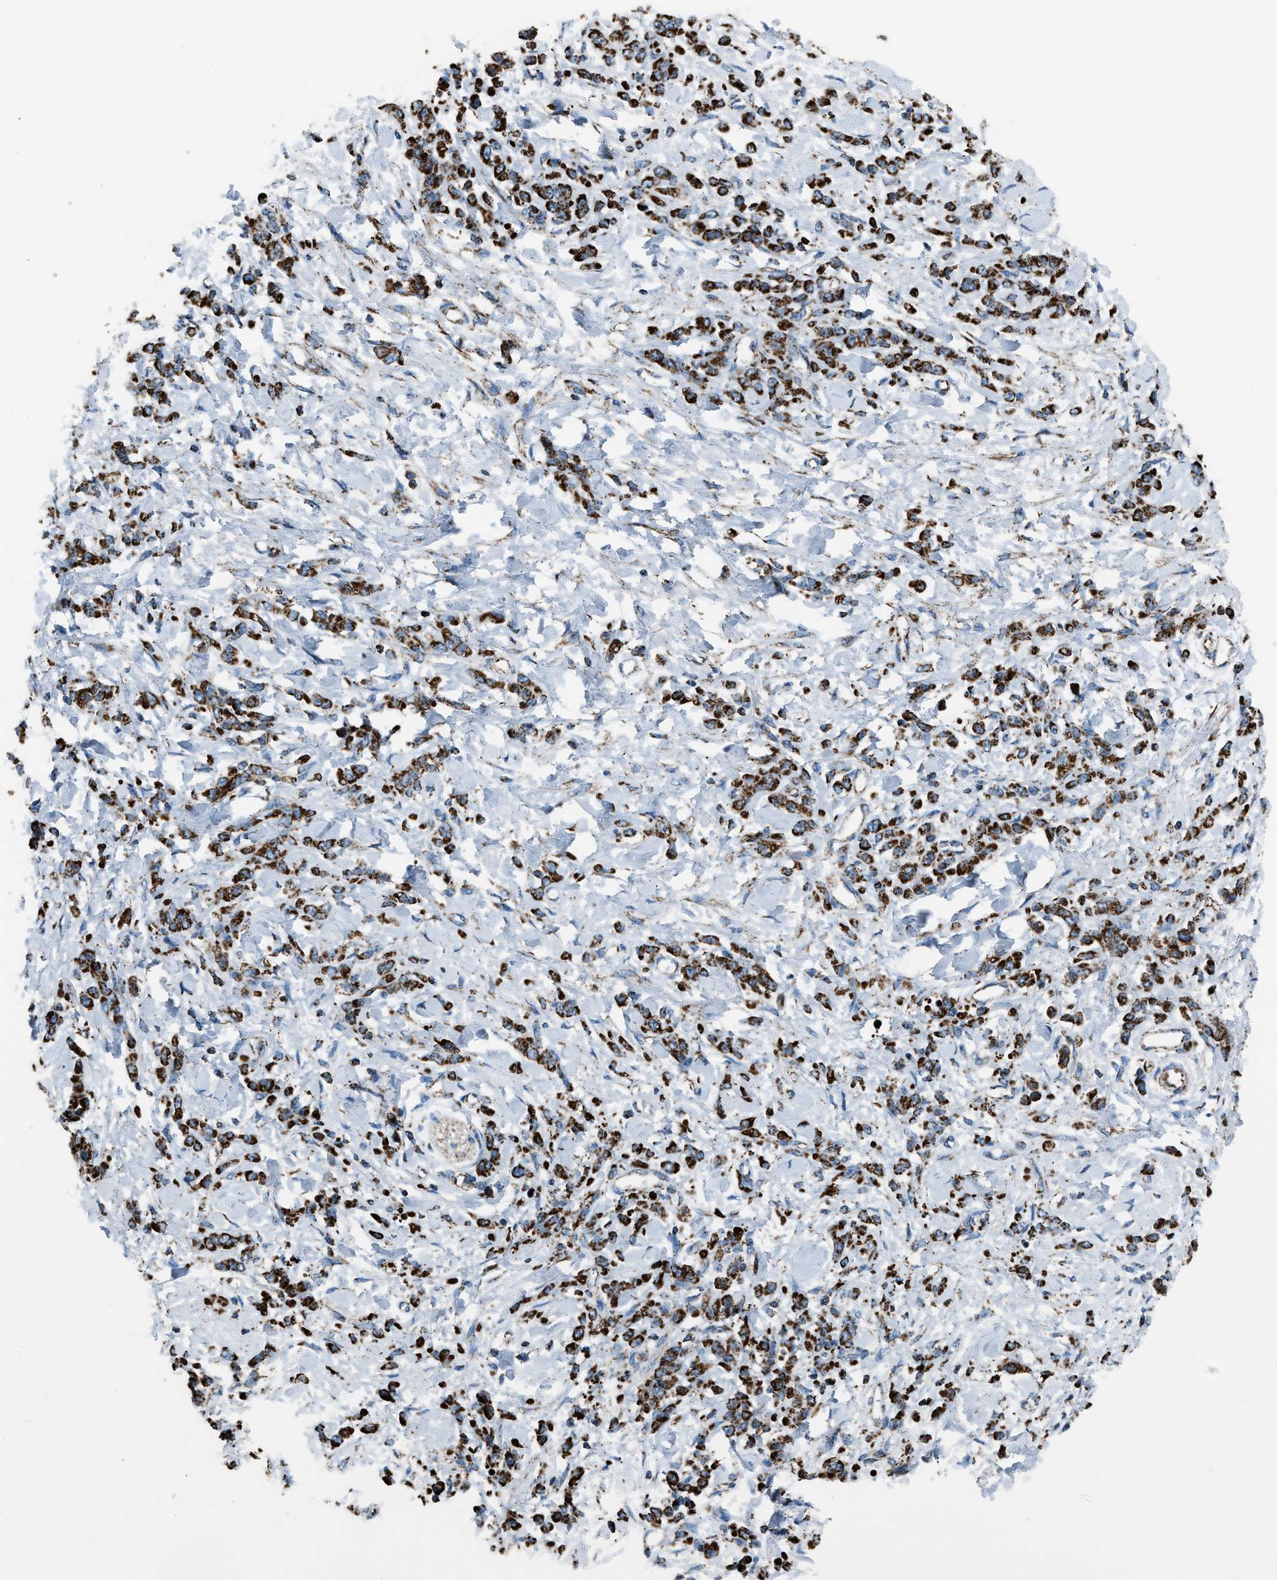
{"staining": {"intensity": "strong", "quantity": ">75%", "location": "cytoplasmic/membranous"}, "tissue": "stomach cancer", "cell_type": "Tumor cells", "image_type": "cancer", "snomed": [{"axis": "morphology", "description": "Normal tissue, NOS"}, {"axis": "morphology", "description": "Adenocarcinoma, NOS"}, {"axis": "topography", "description": "Stomach"}], "caption": "Protein expression analysis of human adenocarcinoma (stomach) reveals strong cytoplasmic/membranous expression in about >75% of tumor cells.", "gene": "MDH2", "patient": {"sex": "male", "age": 82}}